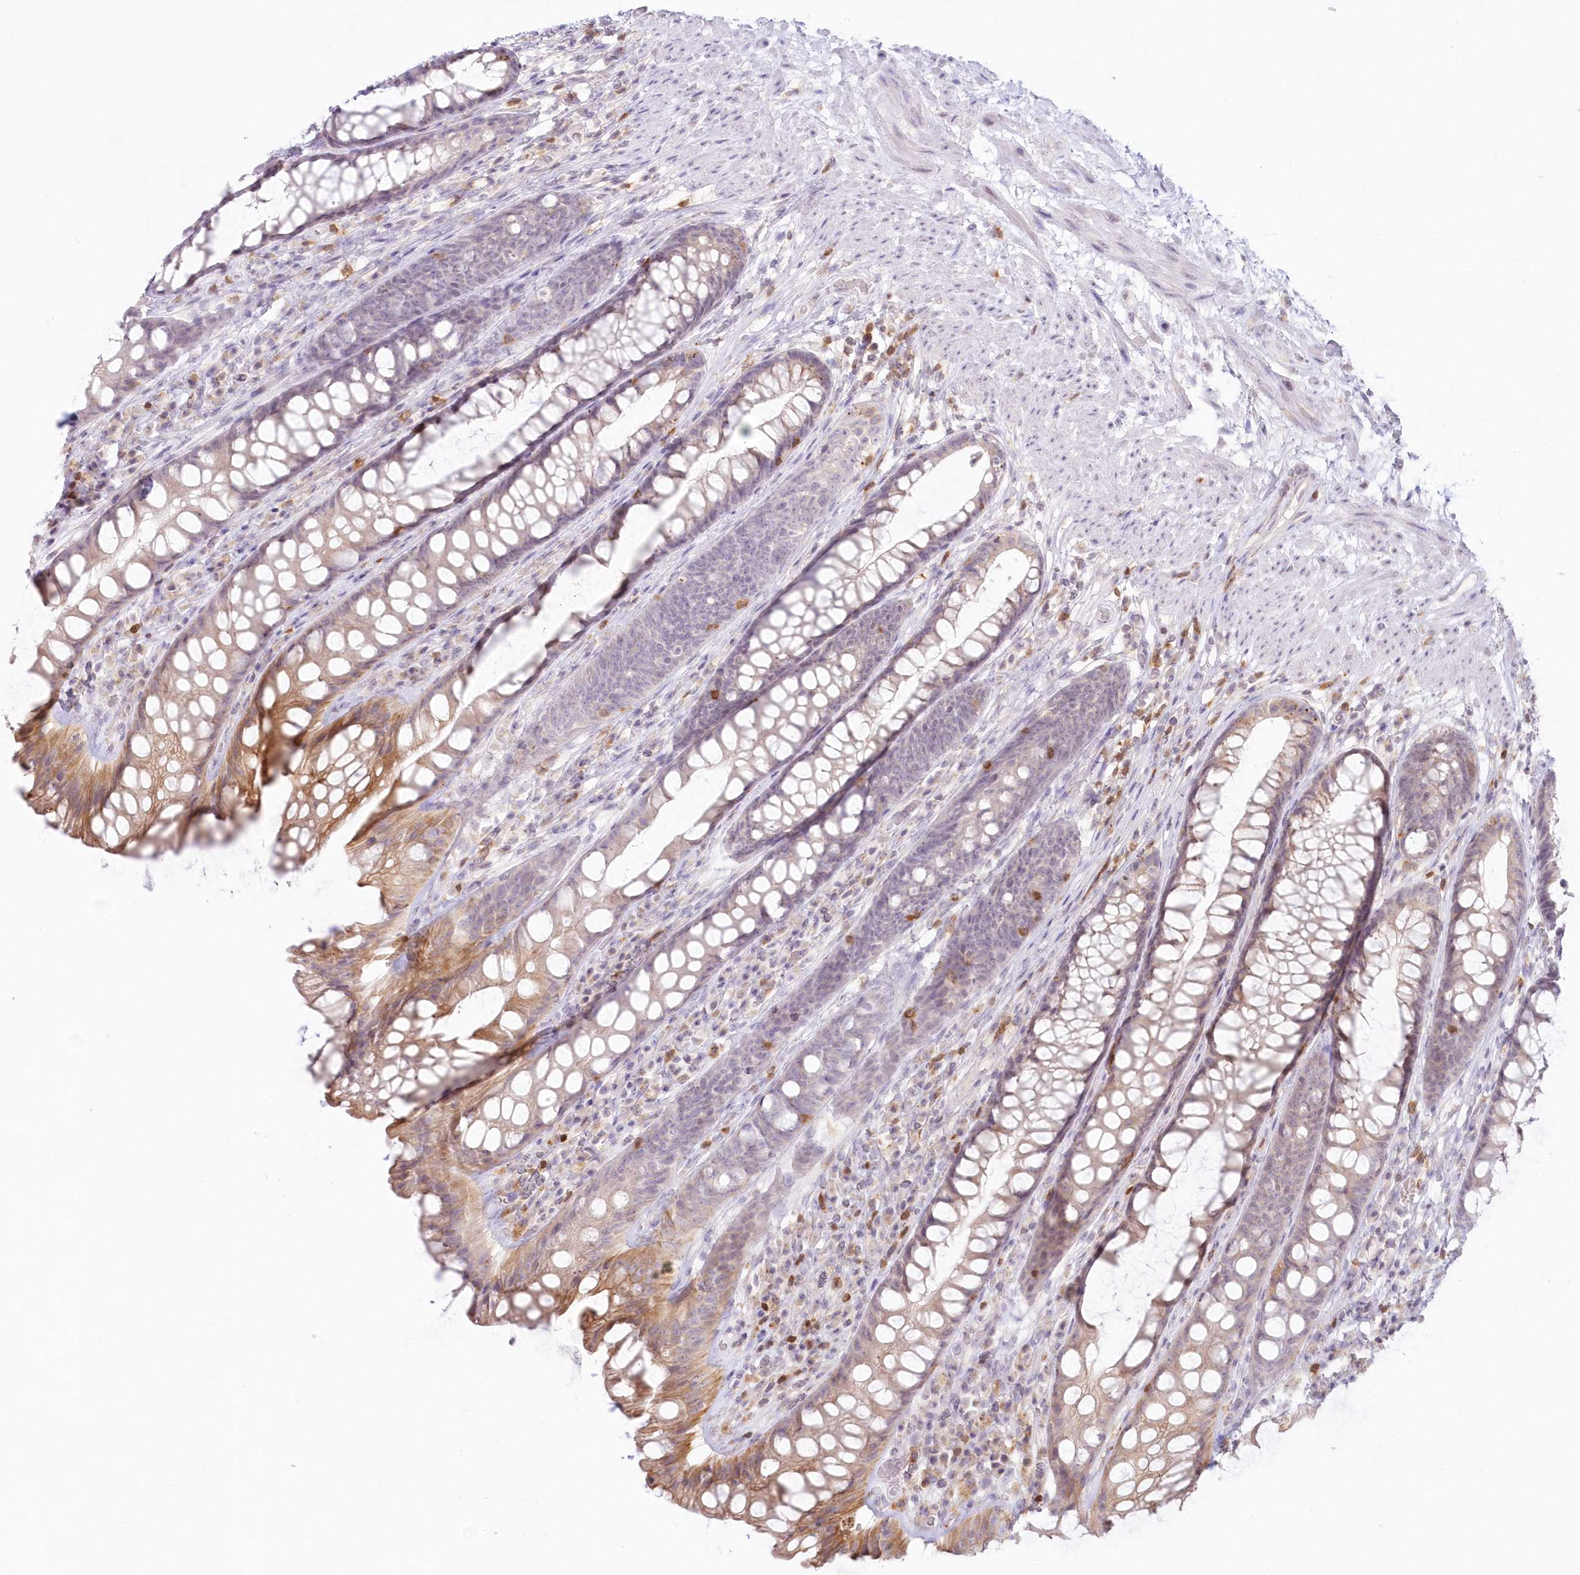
{"staining": {"intensity": "moderate", "quantity": "25%-75%", "location": "cytoplasmic/membranous"}, "tissue": "rectum", "cell_type": "Glandular cells", "image_type": "normal", "snomed": [{"axis": "morphology", "description": "Normal tissue, NOS"}, {"axis": "topography", "description": "Rectum"}], "caption": "Moderate cytoplasmic/membranous positivity is identified in approximately 25%-75% of glandular cells in benign rectum. (Stains: DAB in brown, nuclei in blue, Microscopy: brightfield microscopy at high magnification).", "gene": "MTMR3", "patient": {"sex": "male", "age": 74}}